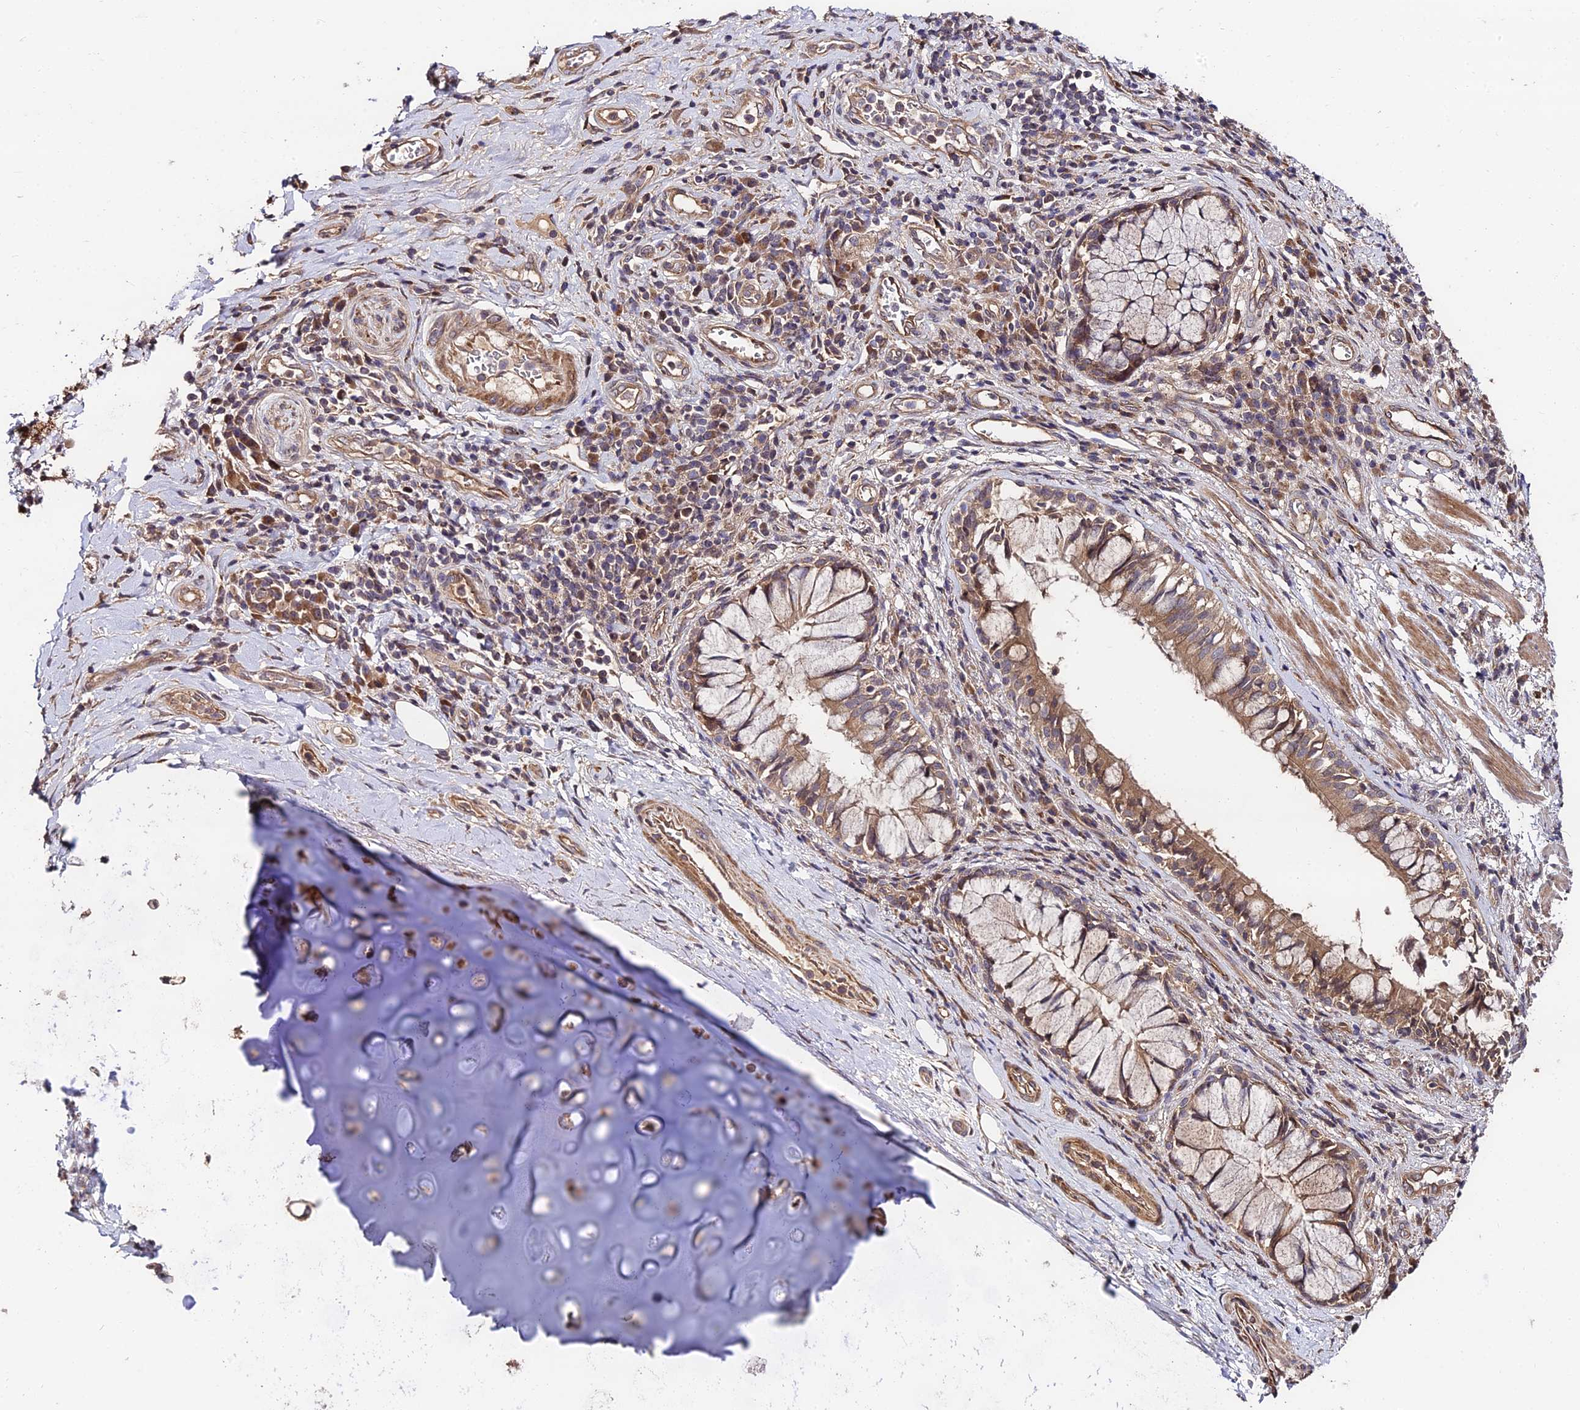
{"staining": {"intensity": "weak", "quantity": "25%-75%", "location": "cytoplasmic/membranous"}, "tissue": "adipose tissue", "cell_type": "Adipocytes", "image_type": "normal", "snomed": [{"axis": "morphology", "description": "Normal tissue, NOS"}, {"axis": "morphology", "description": "Squamous cell carcinoma, NOS"}, {"axis": "topography", "description": "Bronchus"}, {"axis": "topography", "description": "Lung"}], "caption": "Brown immunohistochemical staining in benign human adipose tissue shows weak cytoplasmic/membranous staining in about 25%-75% of adipocytes.", "gene": "MKKS", "patient": {"sex": "male", "age": 64}}